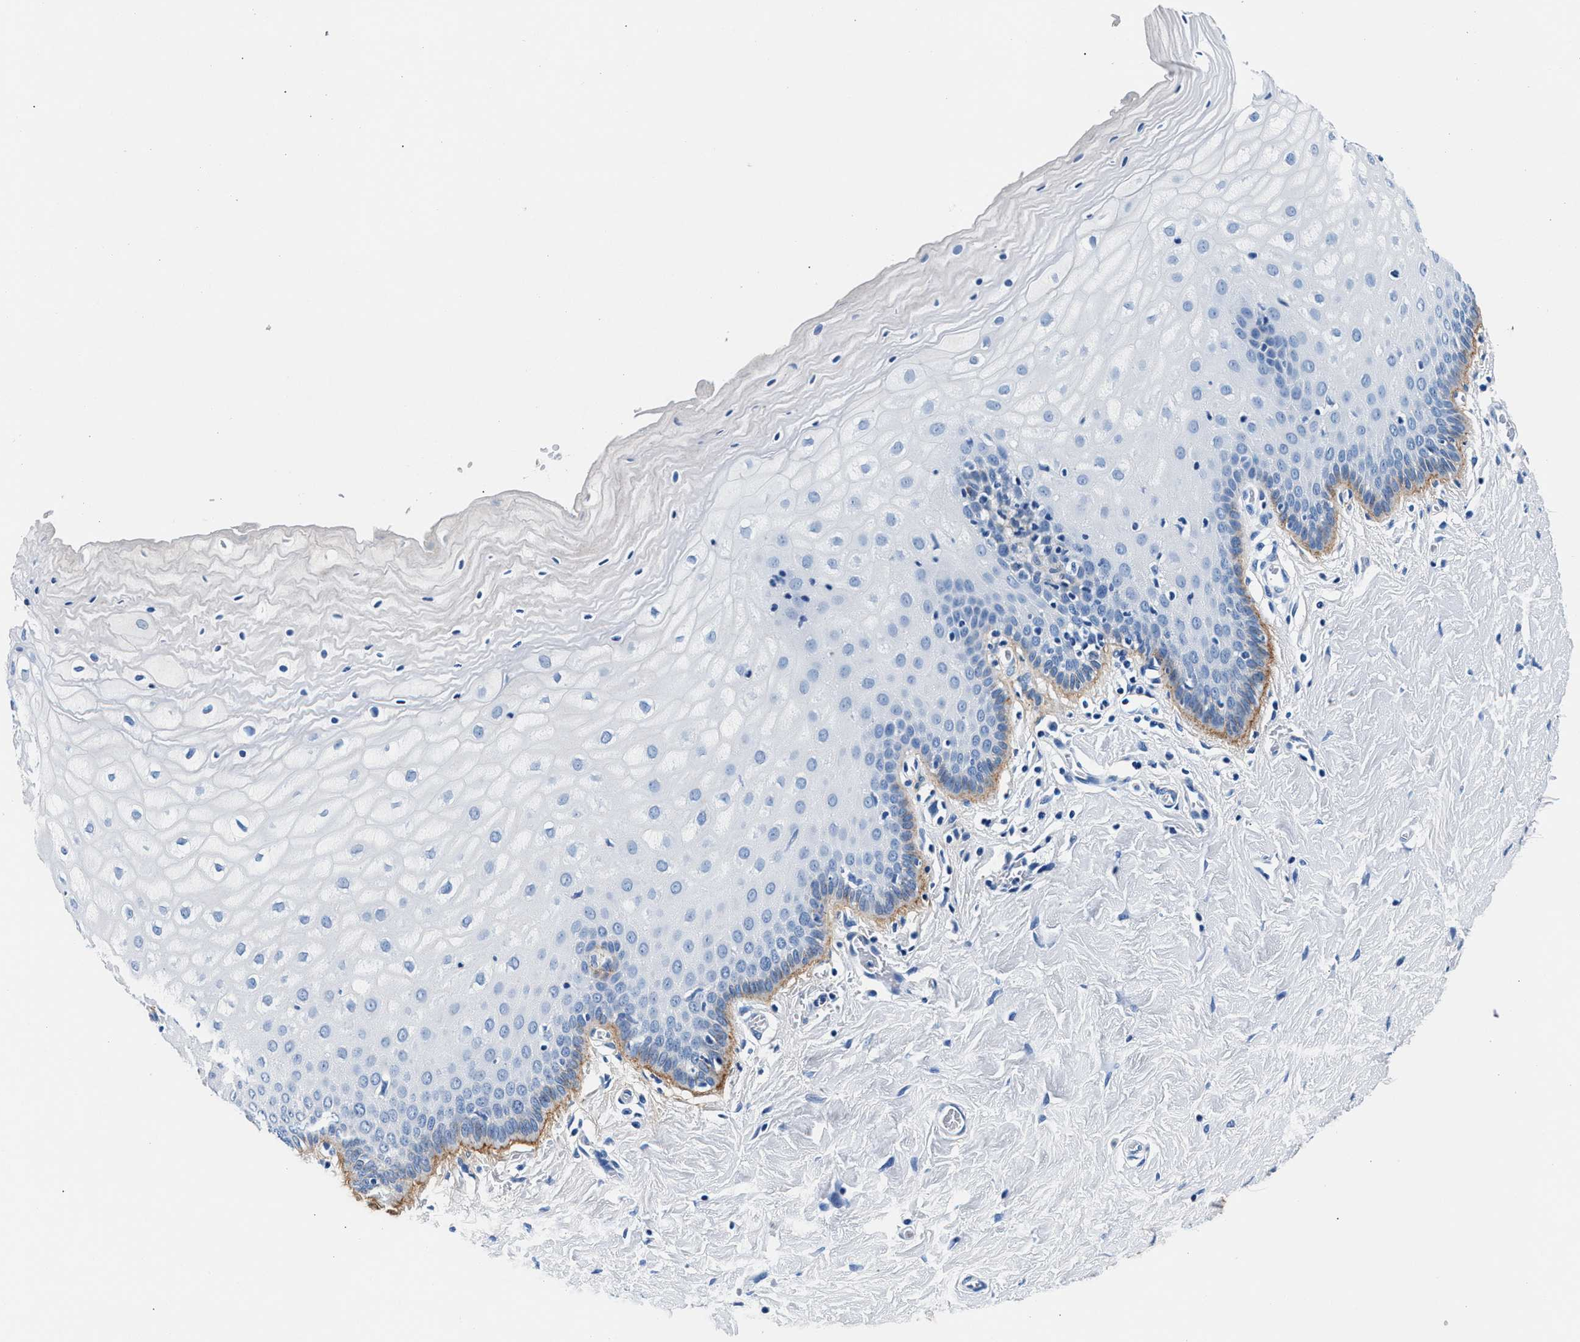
{"staining": {"intensity": "negative", "quantity": "none", "location": "none"}, "tissue": "cervix", "cell_type": "Glandular cells", "image_type": "normal", "snomed": [{"axis": "morphology", "description": "Normal tissue, NOS"}, {"axis": "topography", "description": "Cervix"}], "caption": "Histopathology image shows no protein positivity in glandular cells of unremarkable cervix.", "gene": "TNR", "patient": {"sex": "female", "age": 55}}